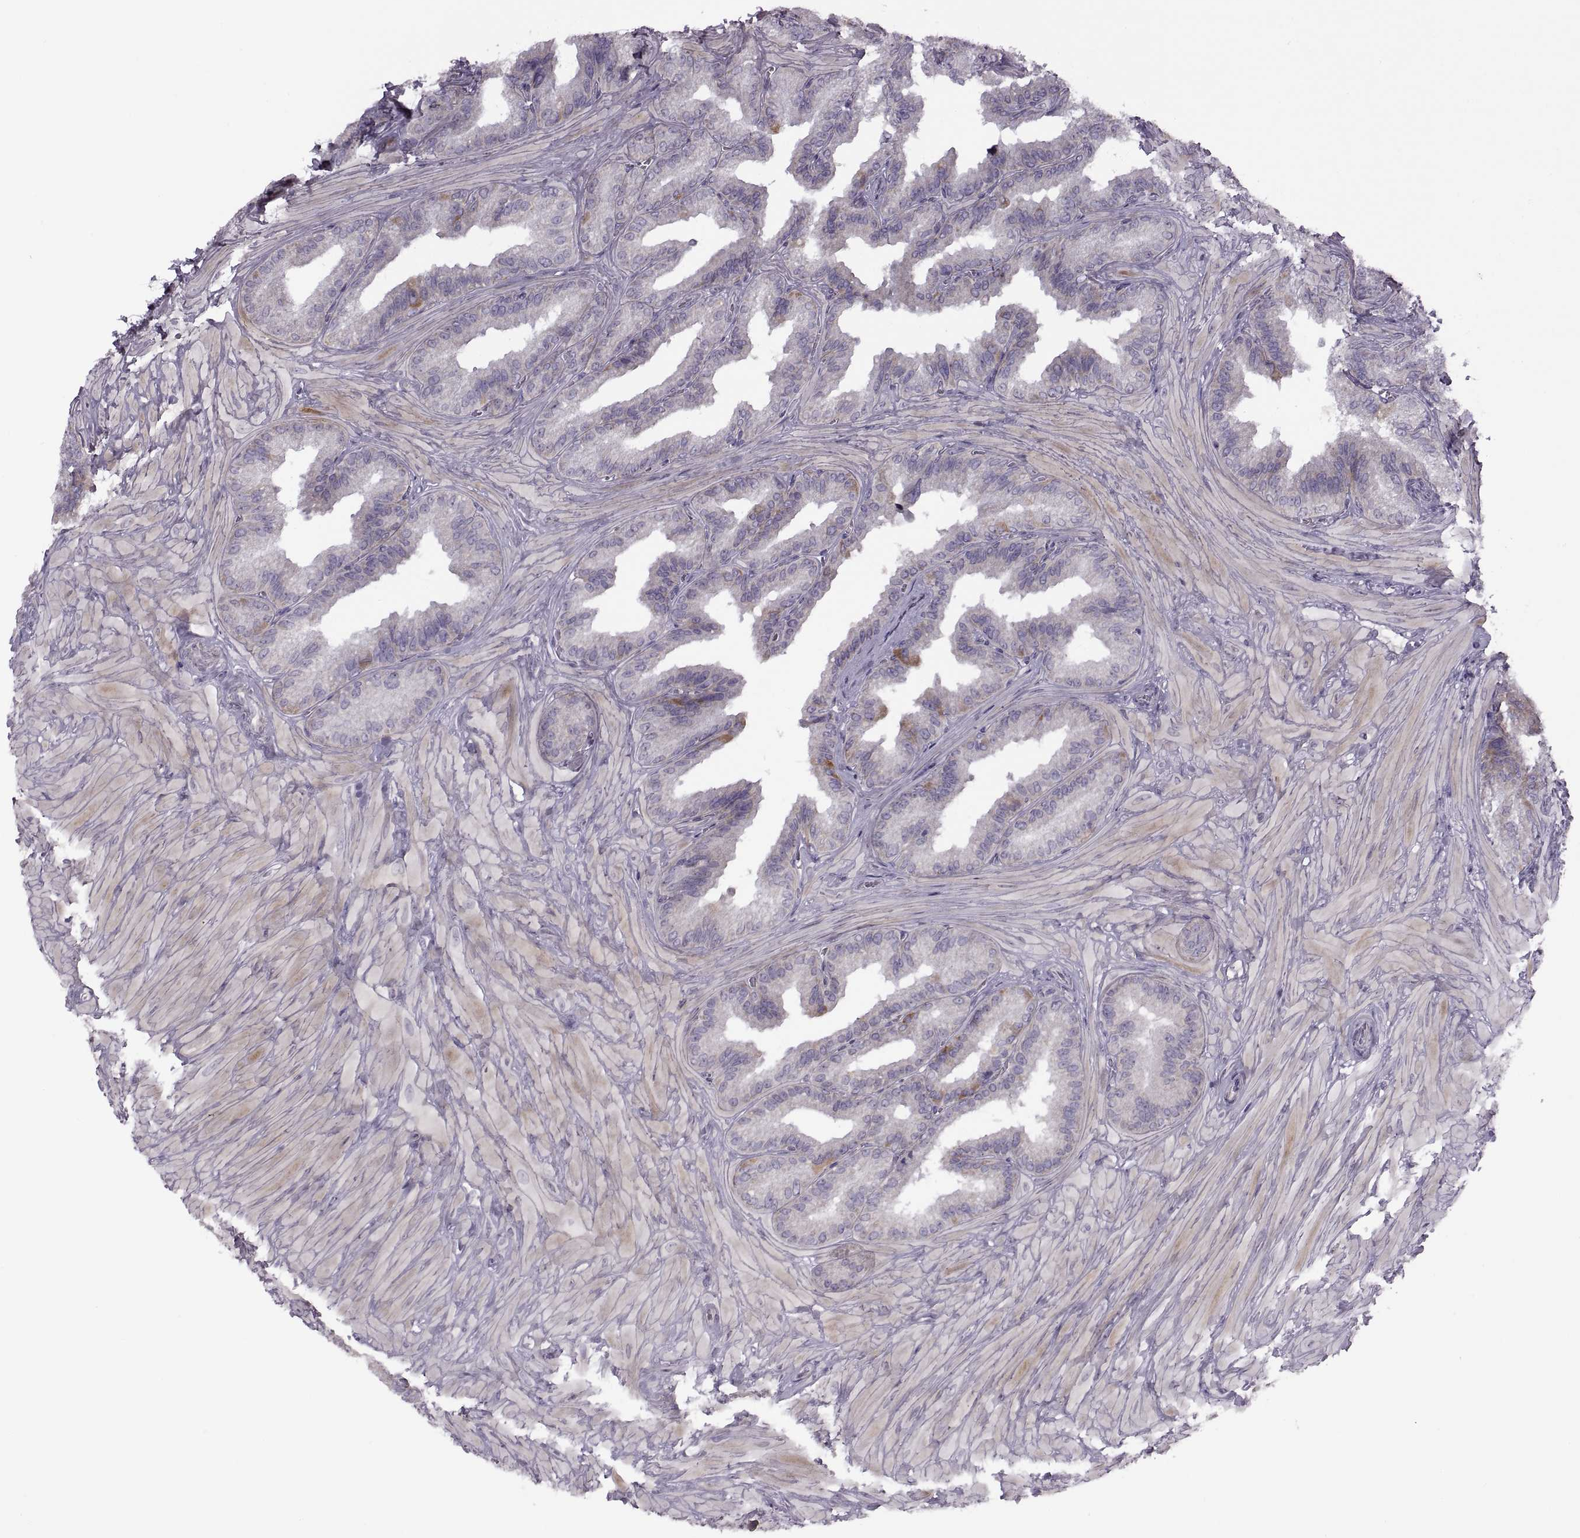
{"staining": {"intensity": "moderate", "quantity": "<25%", "location": "cytoplasmic/membranous"}, "tissue": "seminal vesicle", "cell_type": "Glandular cells", "image_type": "normal", "snomed": [{"axis": "morphology", "description": "Normal tissue, NOS"}, {"axis": "topography", "description": "Seminal veicle"}], "caption": "Protein expression analysis of normal human seminal vesicle reveals moderate cytoplasmic/membranous staining in approximately <25% of glandular cells.", "gene": "PIERCE1", "patient": {"sex": "male", "age": 37}}